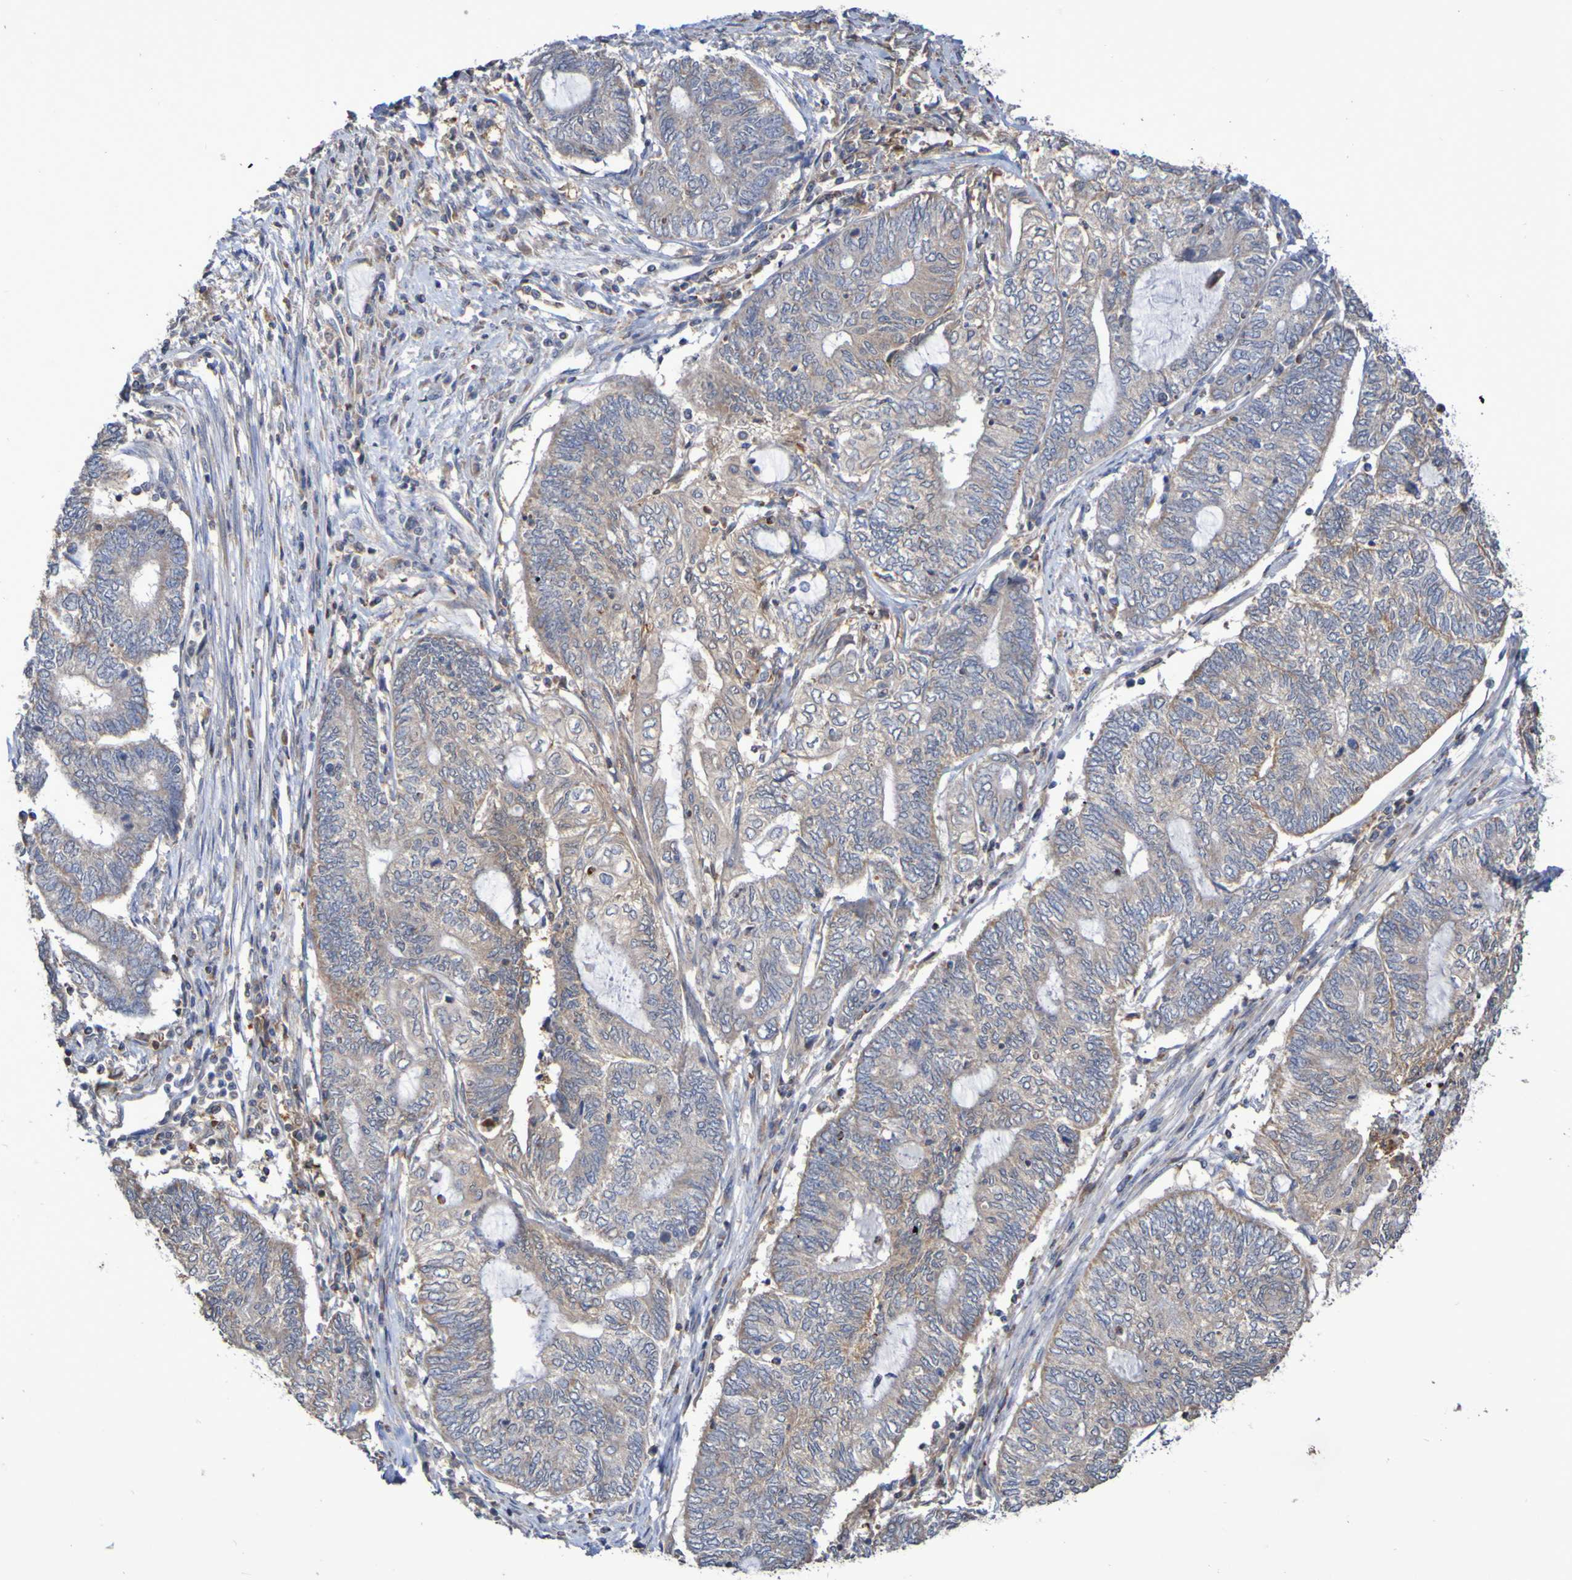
{"staining": {"intensity": "weak", "quantity": "25%-75%", "location": "cytoplasmic/membranous"}, "tissue": "endometrial cancer", "cell_type": "Tumor cells", "image_type": "cancer", "snomed": [{"axis": "morphology", "description": "Adenocarcinoma, NOS"}, {"axis": "topography", "description": "Uterus"}, {"axis": "topography", "description": "Endometrium"}], "caption": "A brown stain shows weak cytoplasmic/membranous staining of a protein in human endometrial cancer (adenocarcinoma) tumor cells. Using DAB (3,3'-diaminobenzidine) (brown) and hematoxylin (blue) stains, captured at high magnification using brightfield microscopy.", "gene": "C3orf18", "patient": {"sex": "female", "age": 70}}